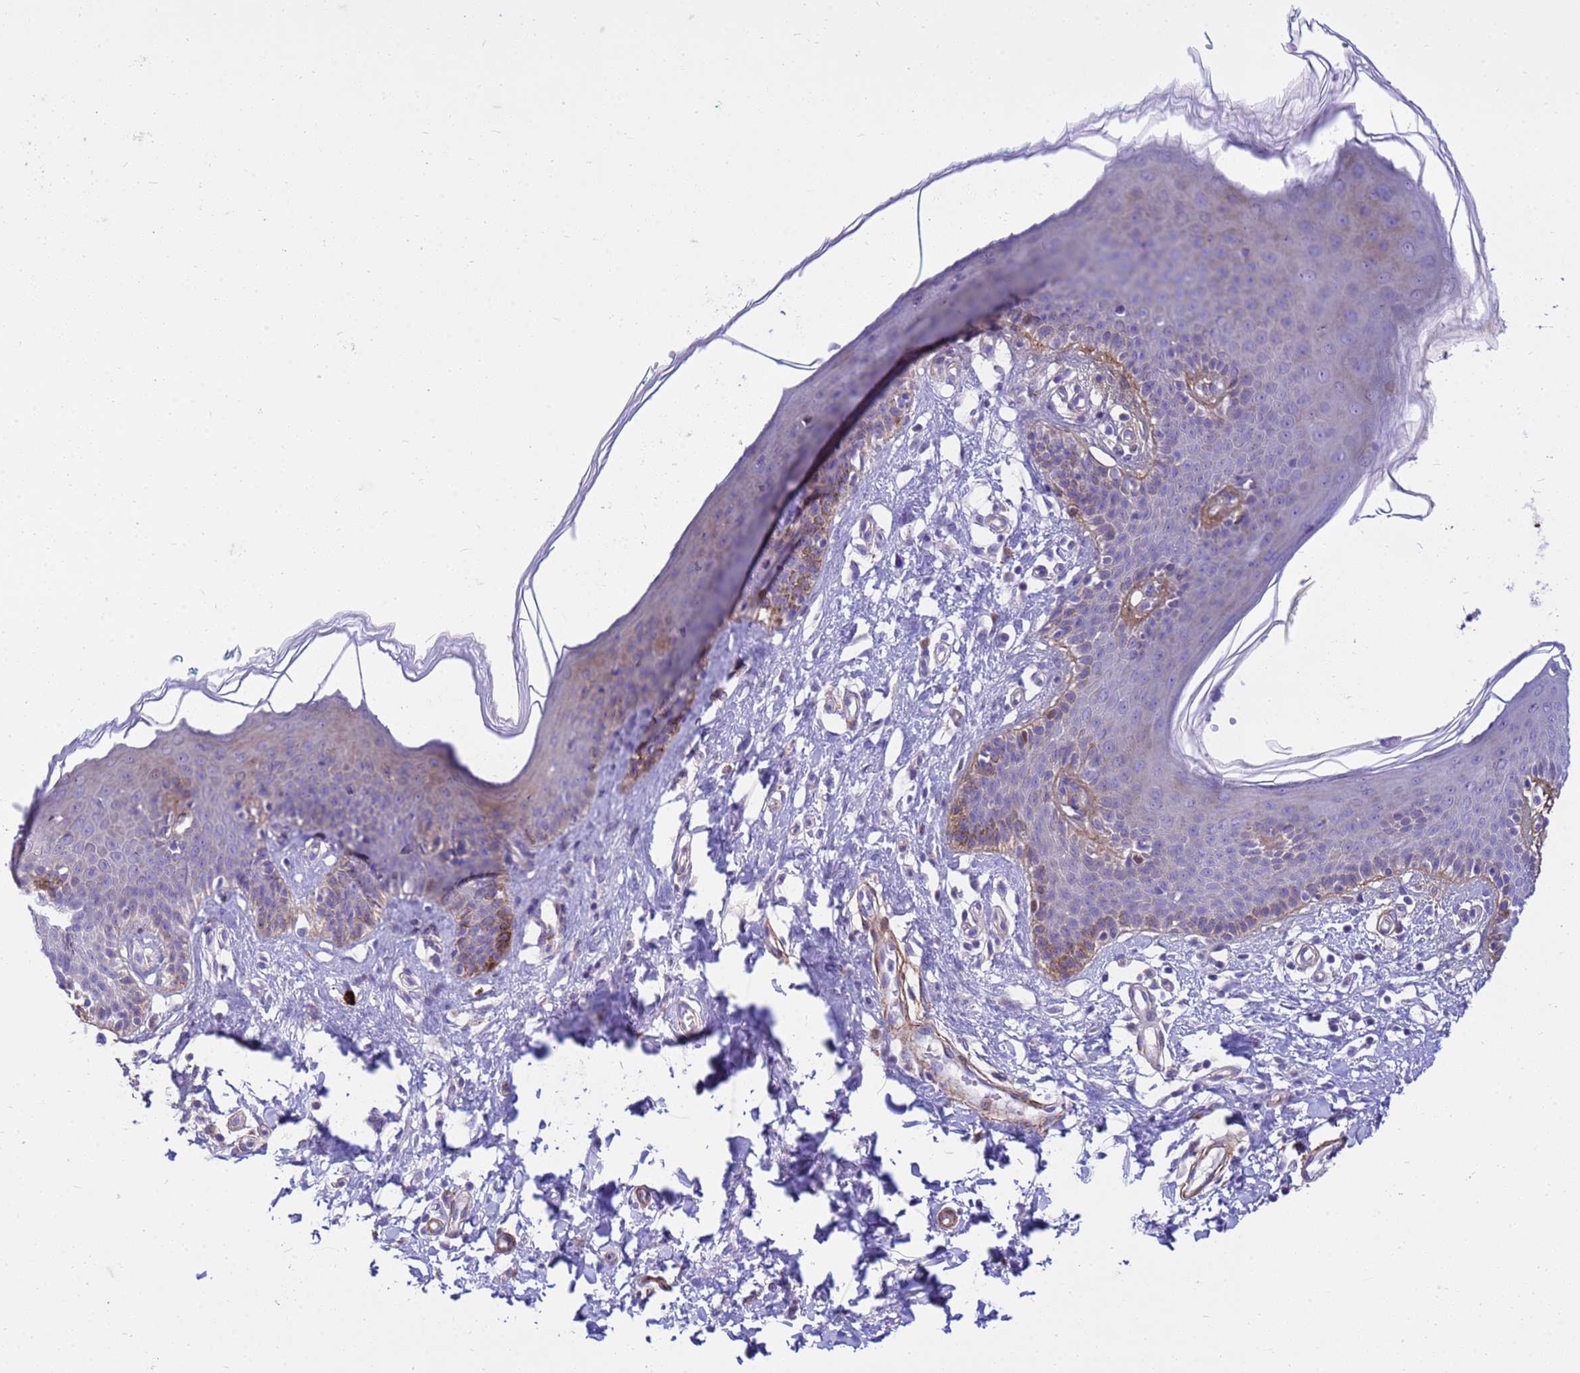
{"staining": {"intensity": "moderate", "quantity": "<25%", "location": "cytoplasmic/membranous,nuclear"}, "tissue": "skin", "cell_type": "Epidermal cells", "image_type": "normal", "snomed": [{"axis": "morphology", "description": "Normal tissue, NOS"}, {"axis": "topography", "description": "Vulva"}], "caption": "Skin stained with DAB (3,3'-diaminobenzidine) IHC reveals low levels of moderate cytoplasmic/membranous,nuclear positivity in approximately <25% of epidermal cells.", "gene": "P2RX7", "patient": {"sex": "female", "age": 66}}